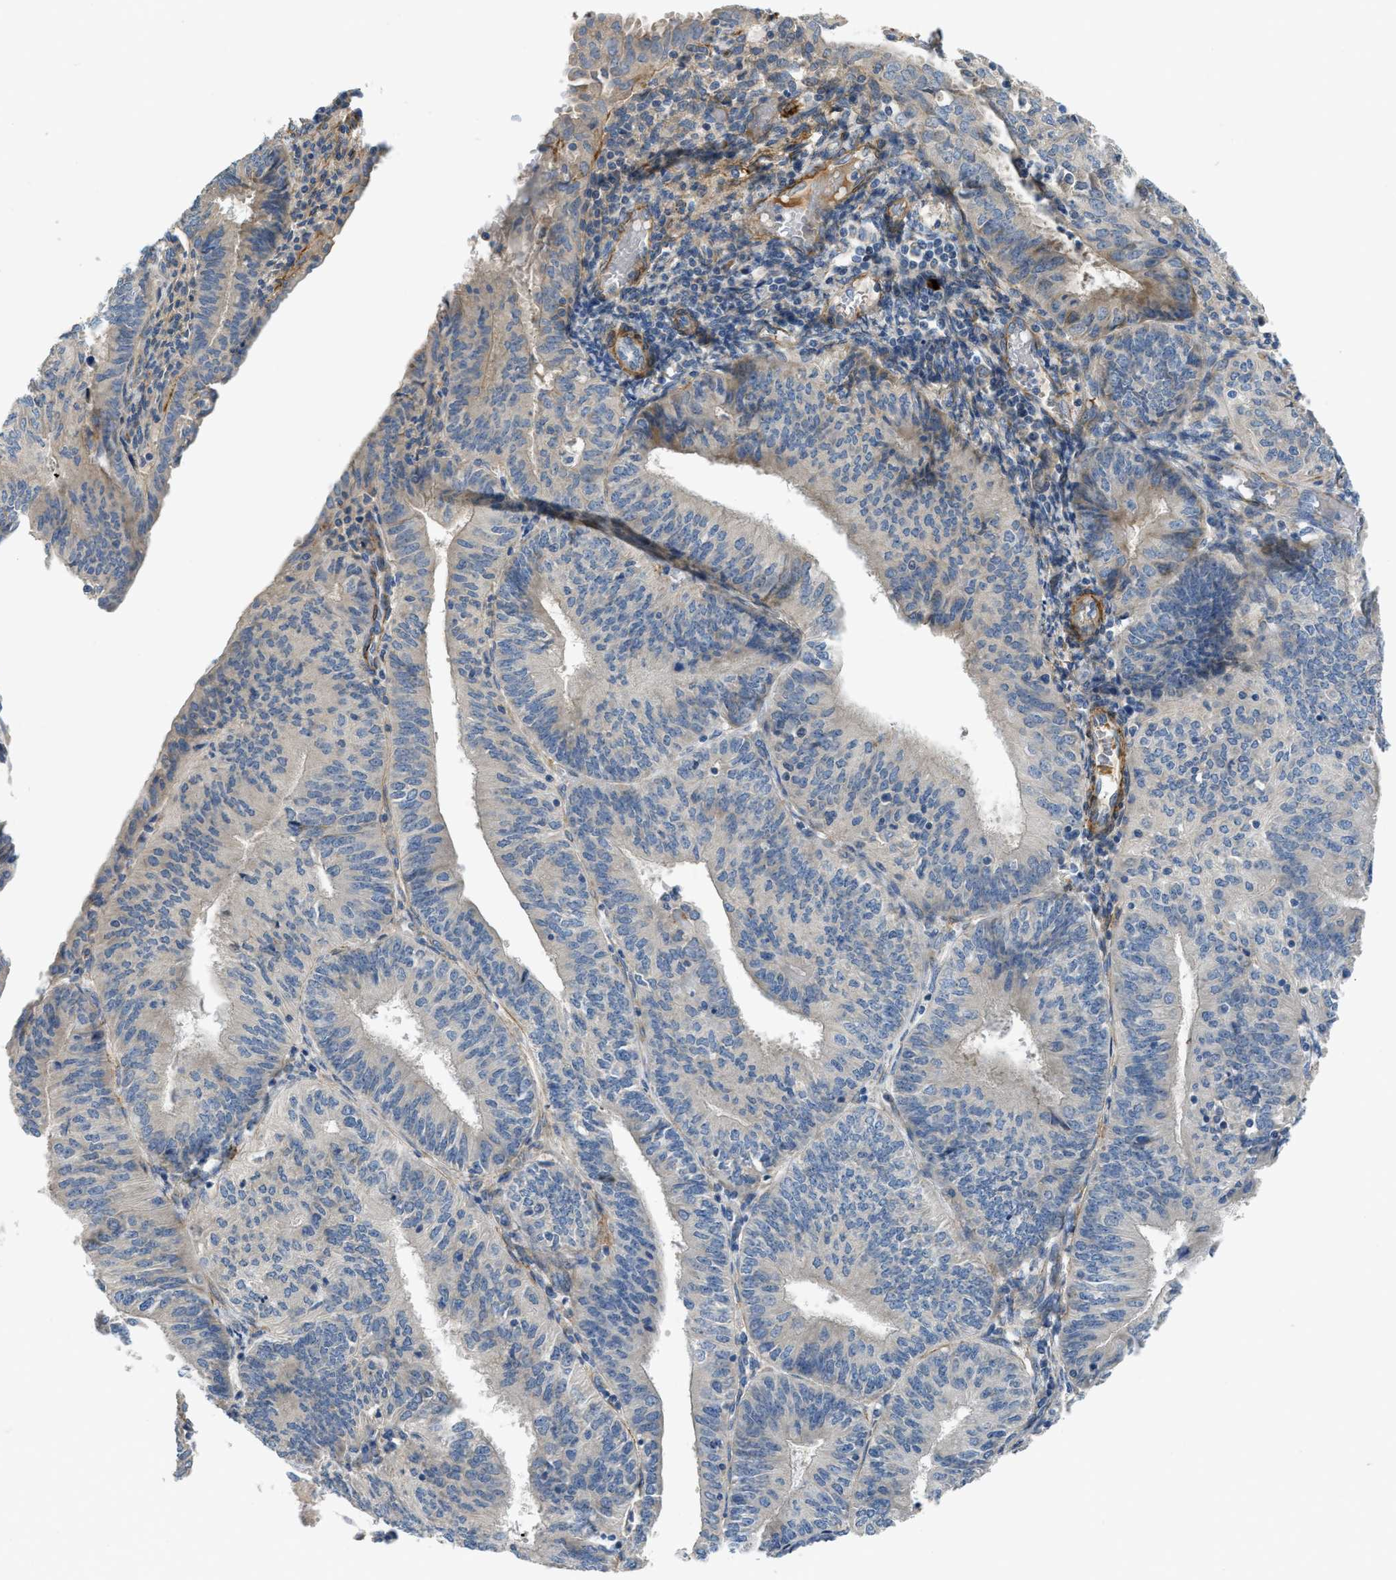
{"staining": {"intensity": "weak", "quantity": "<25%", "location": "cytoplasmic/membranous"}, "tissue": "endometrial cancer", "cell_type": "Tumor cells", "image_type": "cancer", "snomed": [{"axis": "morphology", "description": "Adenocarcinoma, NOS"}, {"axis": "topography", "description": "Endometrium"}], "caption": "Tumor cells are negative for brown protein staining in endometrial cancer (adenocarcinoma). (DAB IHC with hematoxylin counter stain).", "gene": "BMPR1A", "patient": {"sex": "female", "age": 58}}